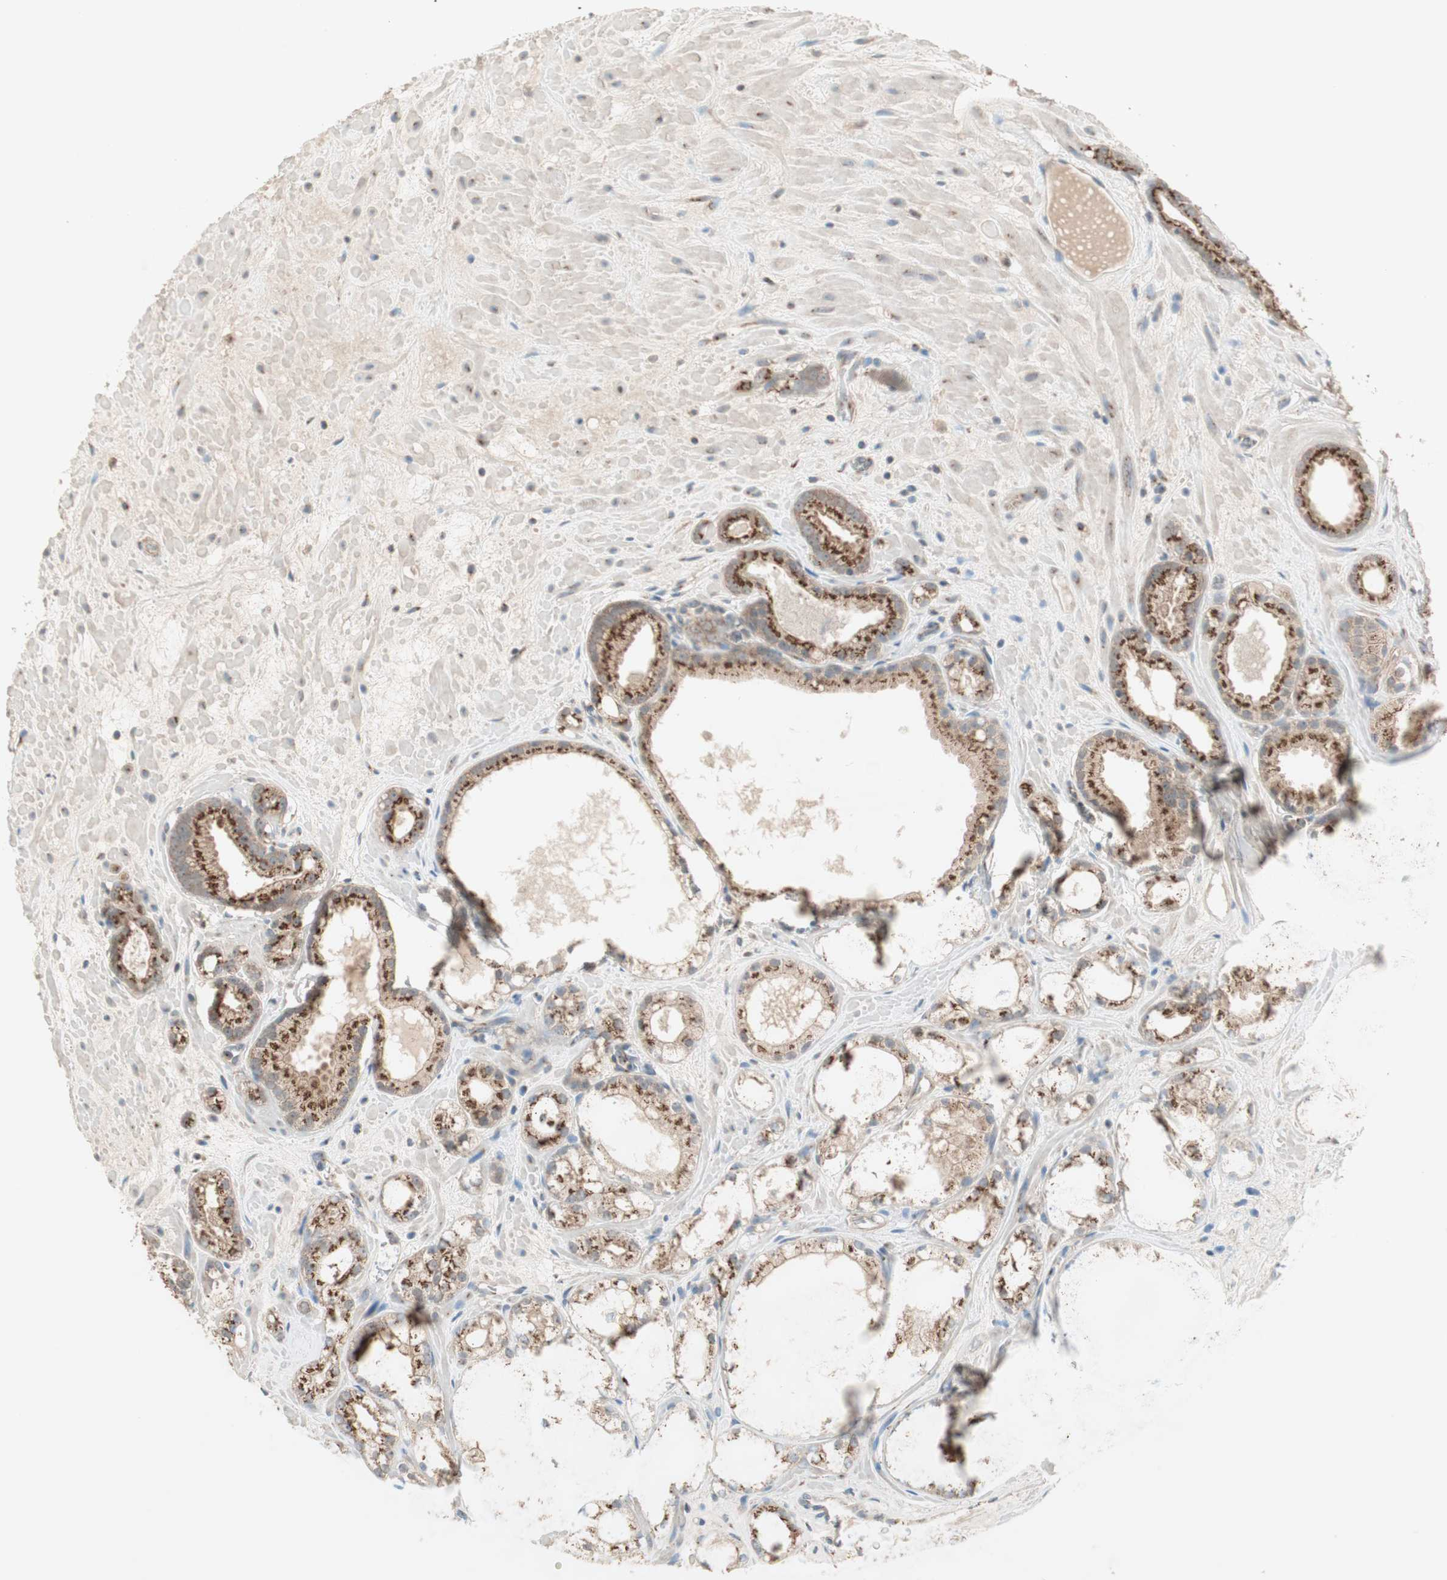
{"staining": {"intensity": "strong", "quantity": "25%-75%", "location": "cytoplasmic/membranous"}, "tissue": "prostate cancer", "cell_type": "Tumor cells", "image_type": "cancer", "snomed": [{"axis": "morphology", "description": "Adenocarcinoma, Low grade"}, {"axis": "topography", "description": "Prostate"}], "caption": "Strong cytoplasmic/membranous protein positivity is appreciated in about 25%-75% of tumor cells in prostate cancer.", "gene": "SEC16A", "patient": {"sex": "male", "age": 57}}